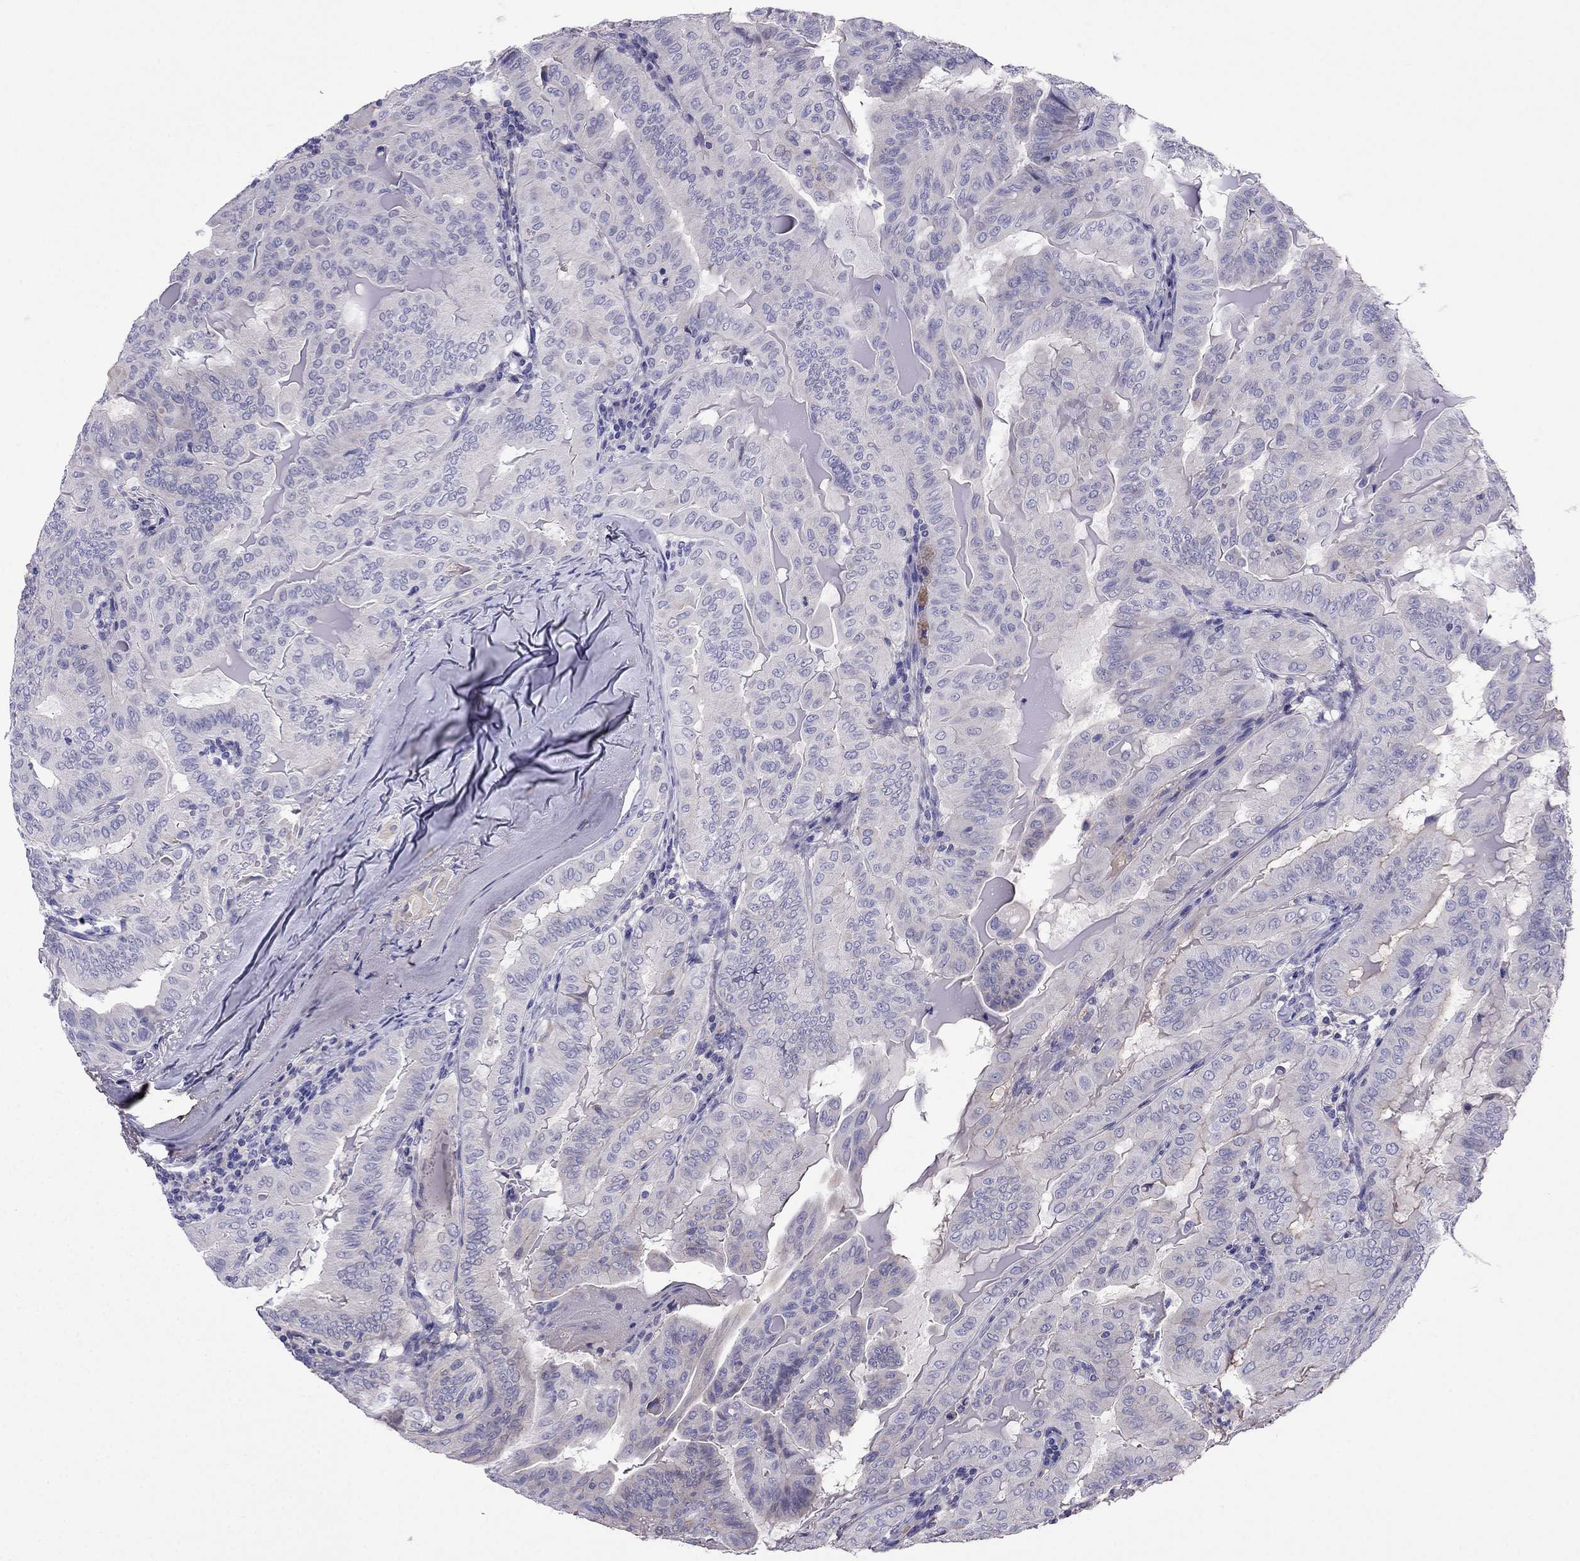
{"staining": {"intensity": "negative", "quantity": "none", "location": "none"}, "tissue": "thyroid cancer", "cell_type": "Tumor cells", "image_type": "cancer", "snomed": [{"axis": "morphology", "description": "Papillary adenocarcinoma, NOS"}, {"axis": "topography", "description": "Thyroid gland"}], "caption": "High power microscopy image of an immunohistochemistry photomicrograph of papillary adenocarcinoma (thyroid), revealing no significant expression in tumor cells. (DAB (3,3'-diaminobenzidine) IHC, high magnification).", "gene": "TBC1D21", "patient": {"sex": "female", "age": 68}}